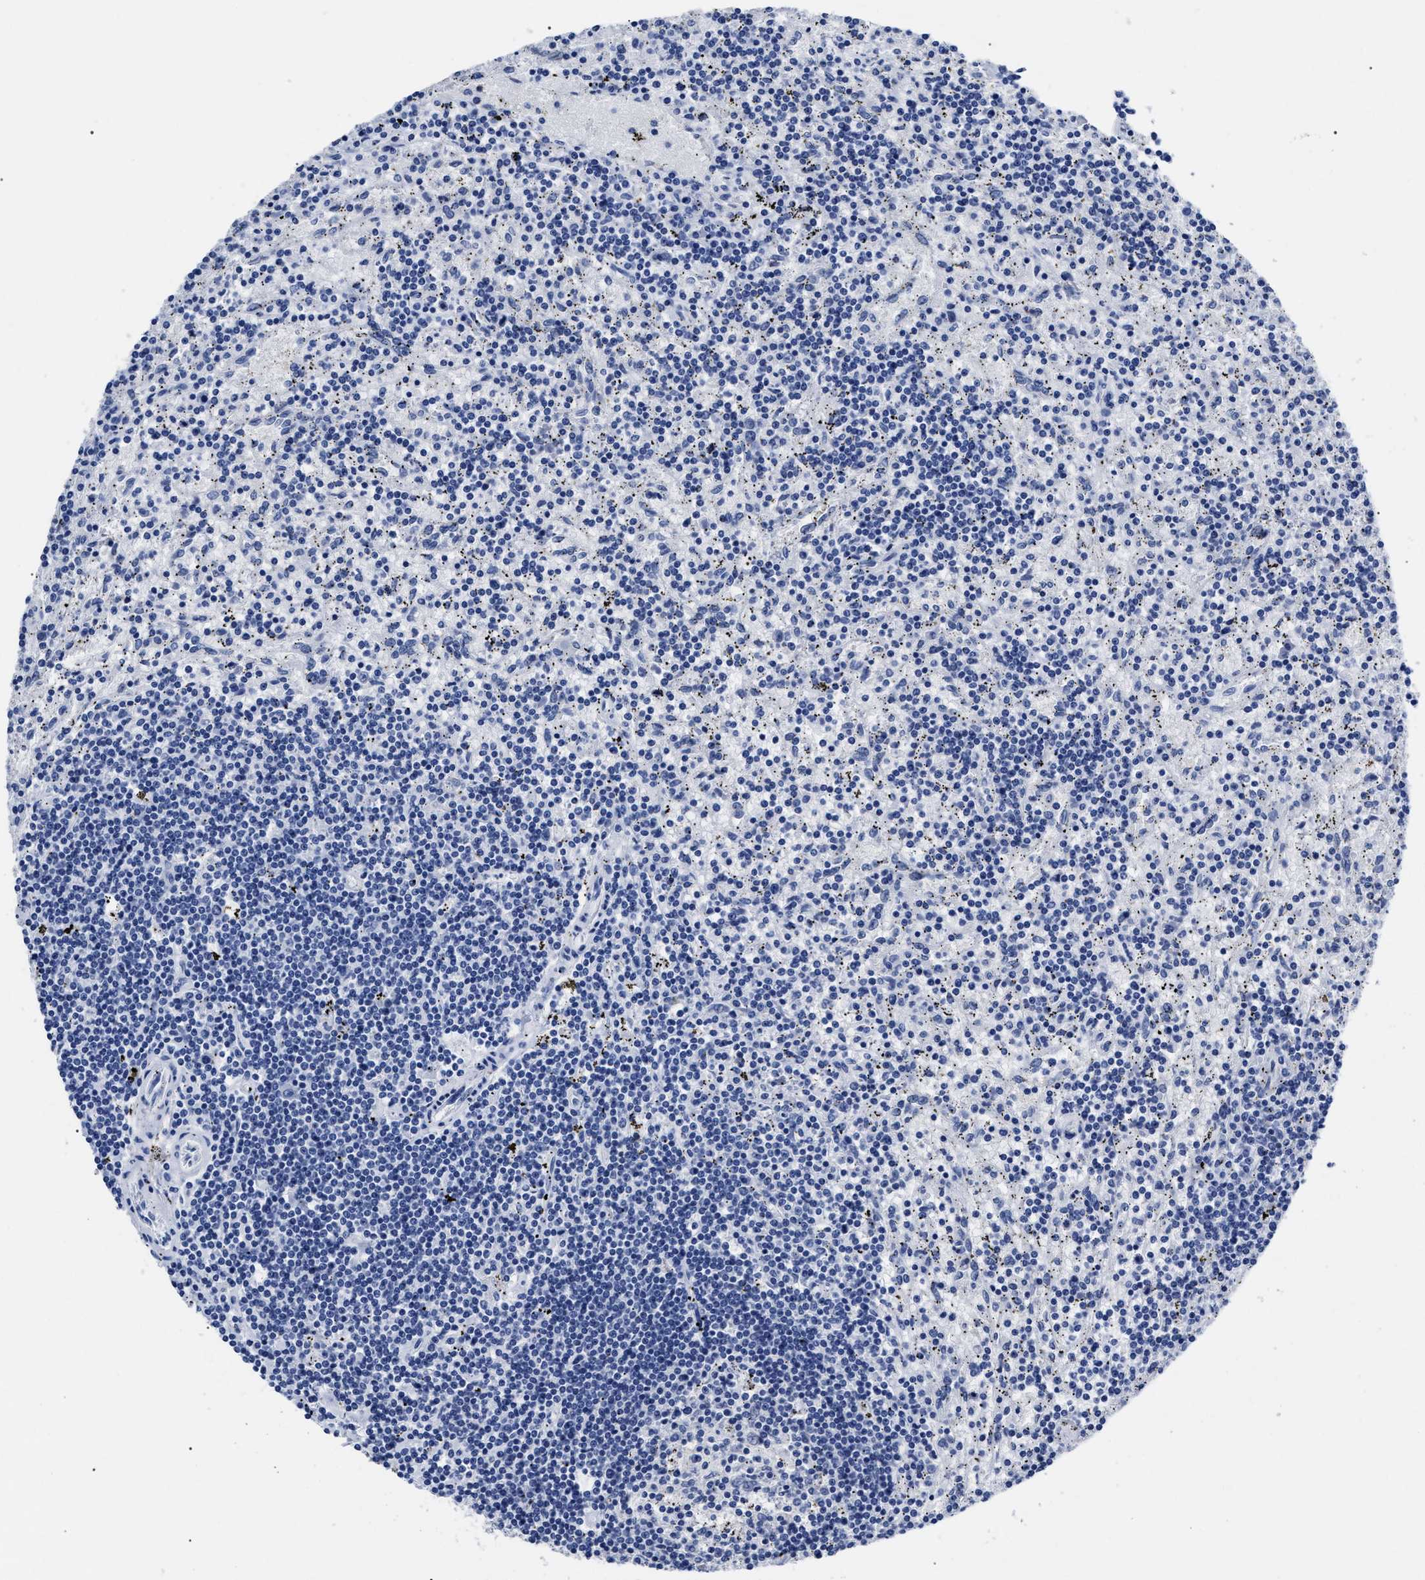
{"staining": {"intensity": "negative", "quantity": "none", "location": "none"}, "tissue": "lymphoma", "cell_type": "Tumor cells", "image_type": "cancer", "snomed": [{"axis": "morphology", "description": "Malignant lymphoma, non-Hodgkin's type, Low grade"}, {"axis": "topography", "description": "Spleen"}], "caption": "This is an IHC histopathology image of human malignant lymphoma, non-Hodgkin's type (low-grade). There is no expression in tumor cells.", "gene": "ALPG", "patient": {"sex": "male", "age": 76}}